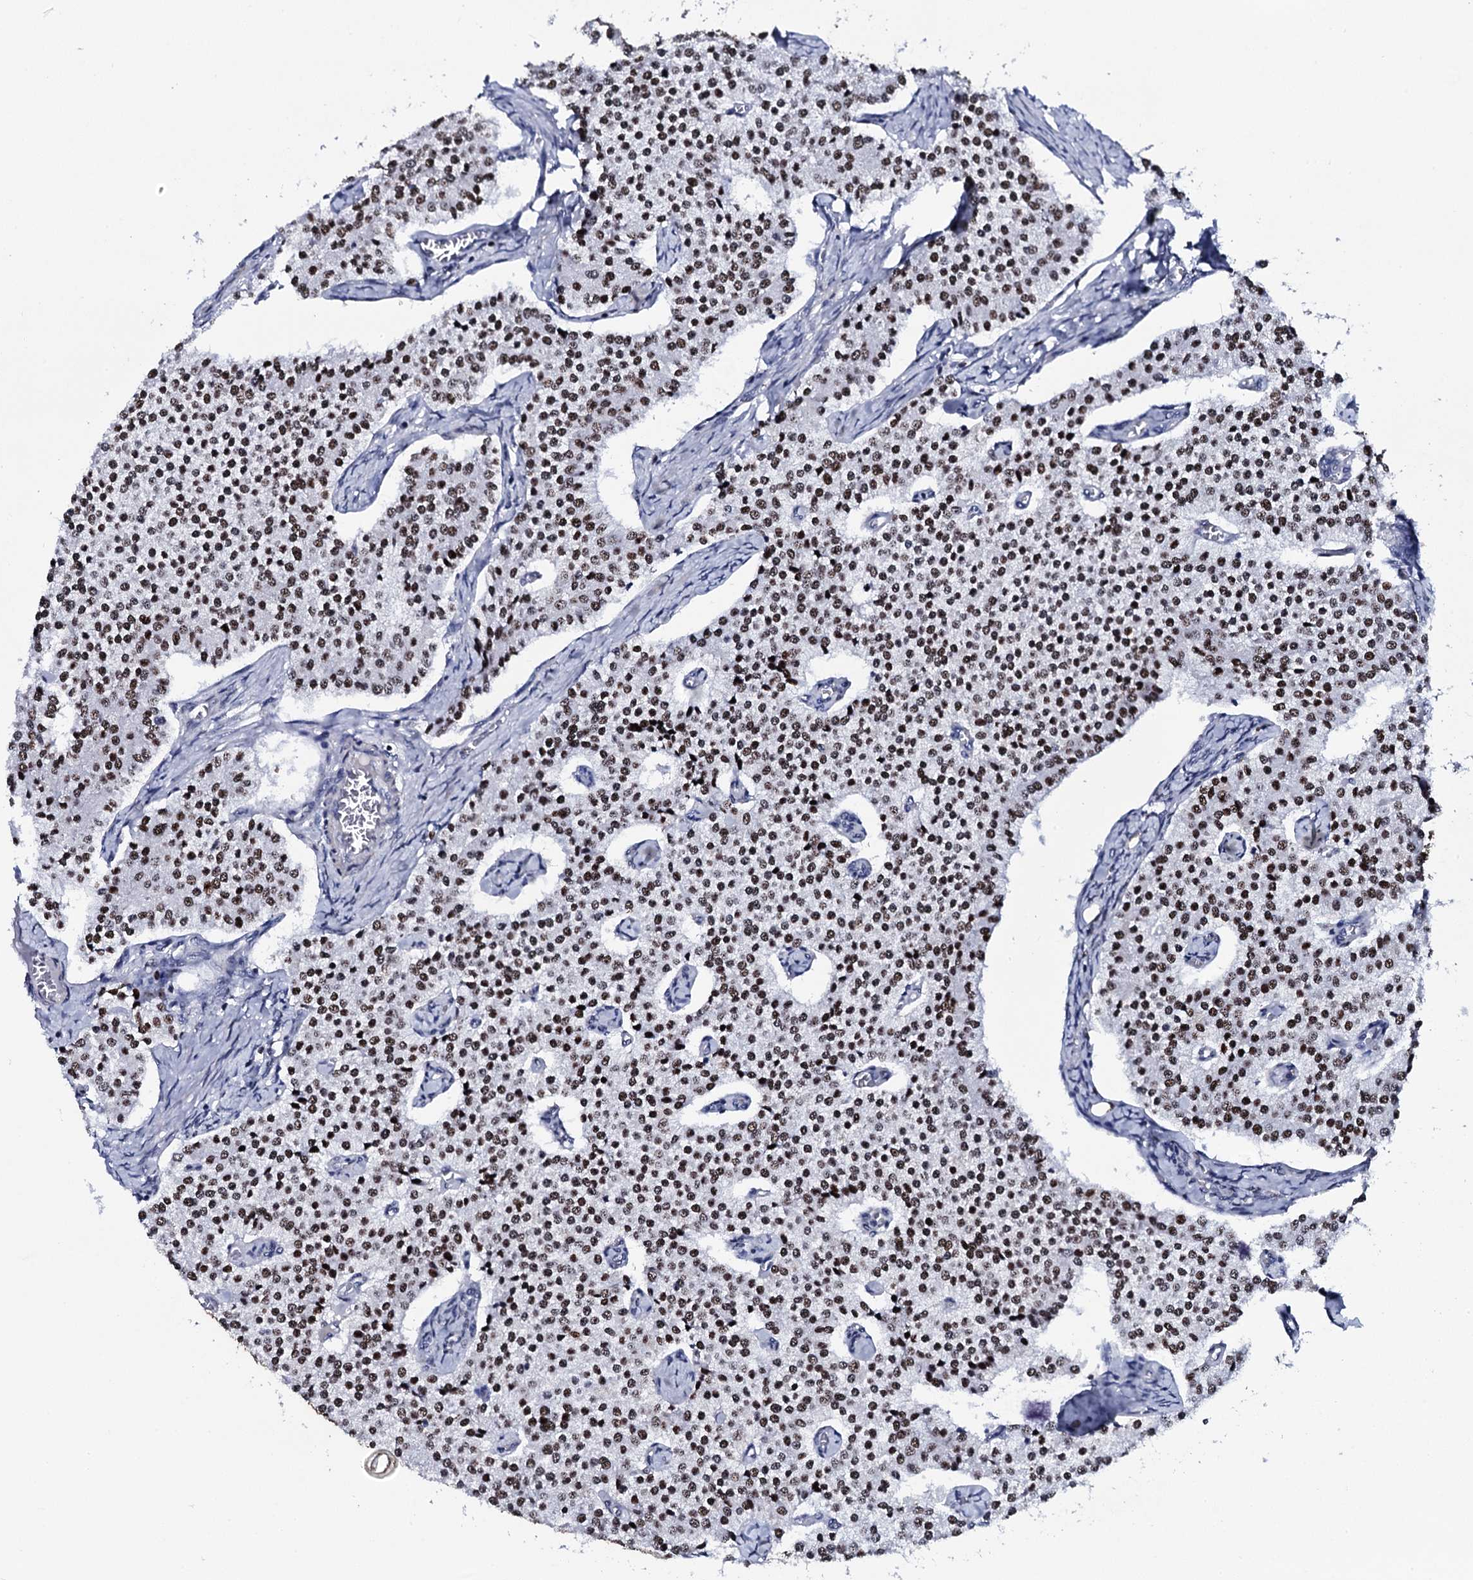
{"staining": {"intensity": "strong", "quantity": ">75%", "location": "nuclear"}, "tissue": "carcinoid", "cell_type": "Tumor cells", "image_type": "cancer", "snomed": [{"axis": "morphology", "description": "Carcinoid, malignant, NOS"}, {"axis": "topography", "description": "Colon"}], "caption": "Brown immunohistochemical staining in carcinoid shows strong nuclear expression in approximately >75% of tumor cells. (IHC, brightfield microscopy, high magnification).", "gene": "NPM2", "patient": {"sex": "female", "age": 52}}